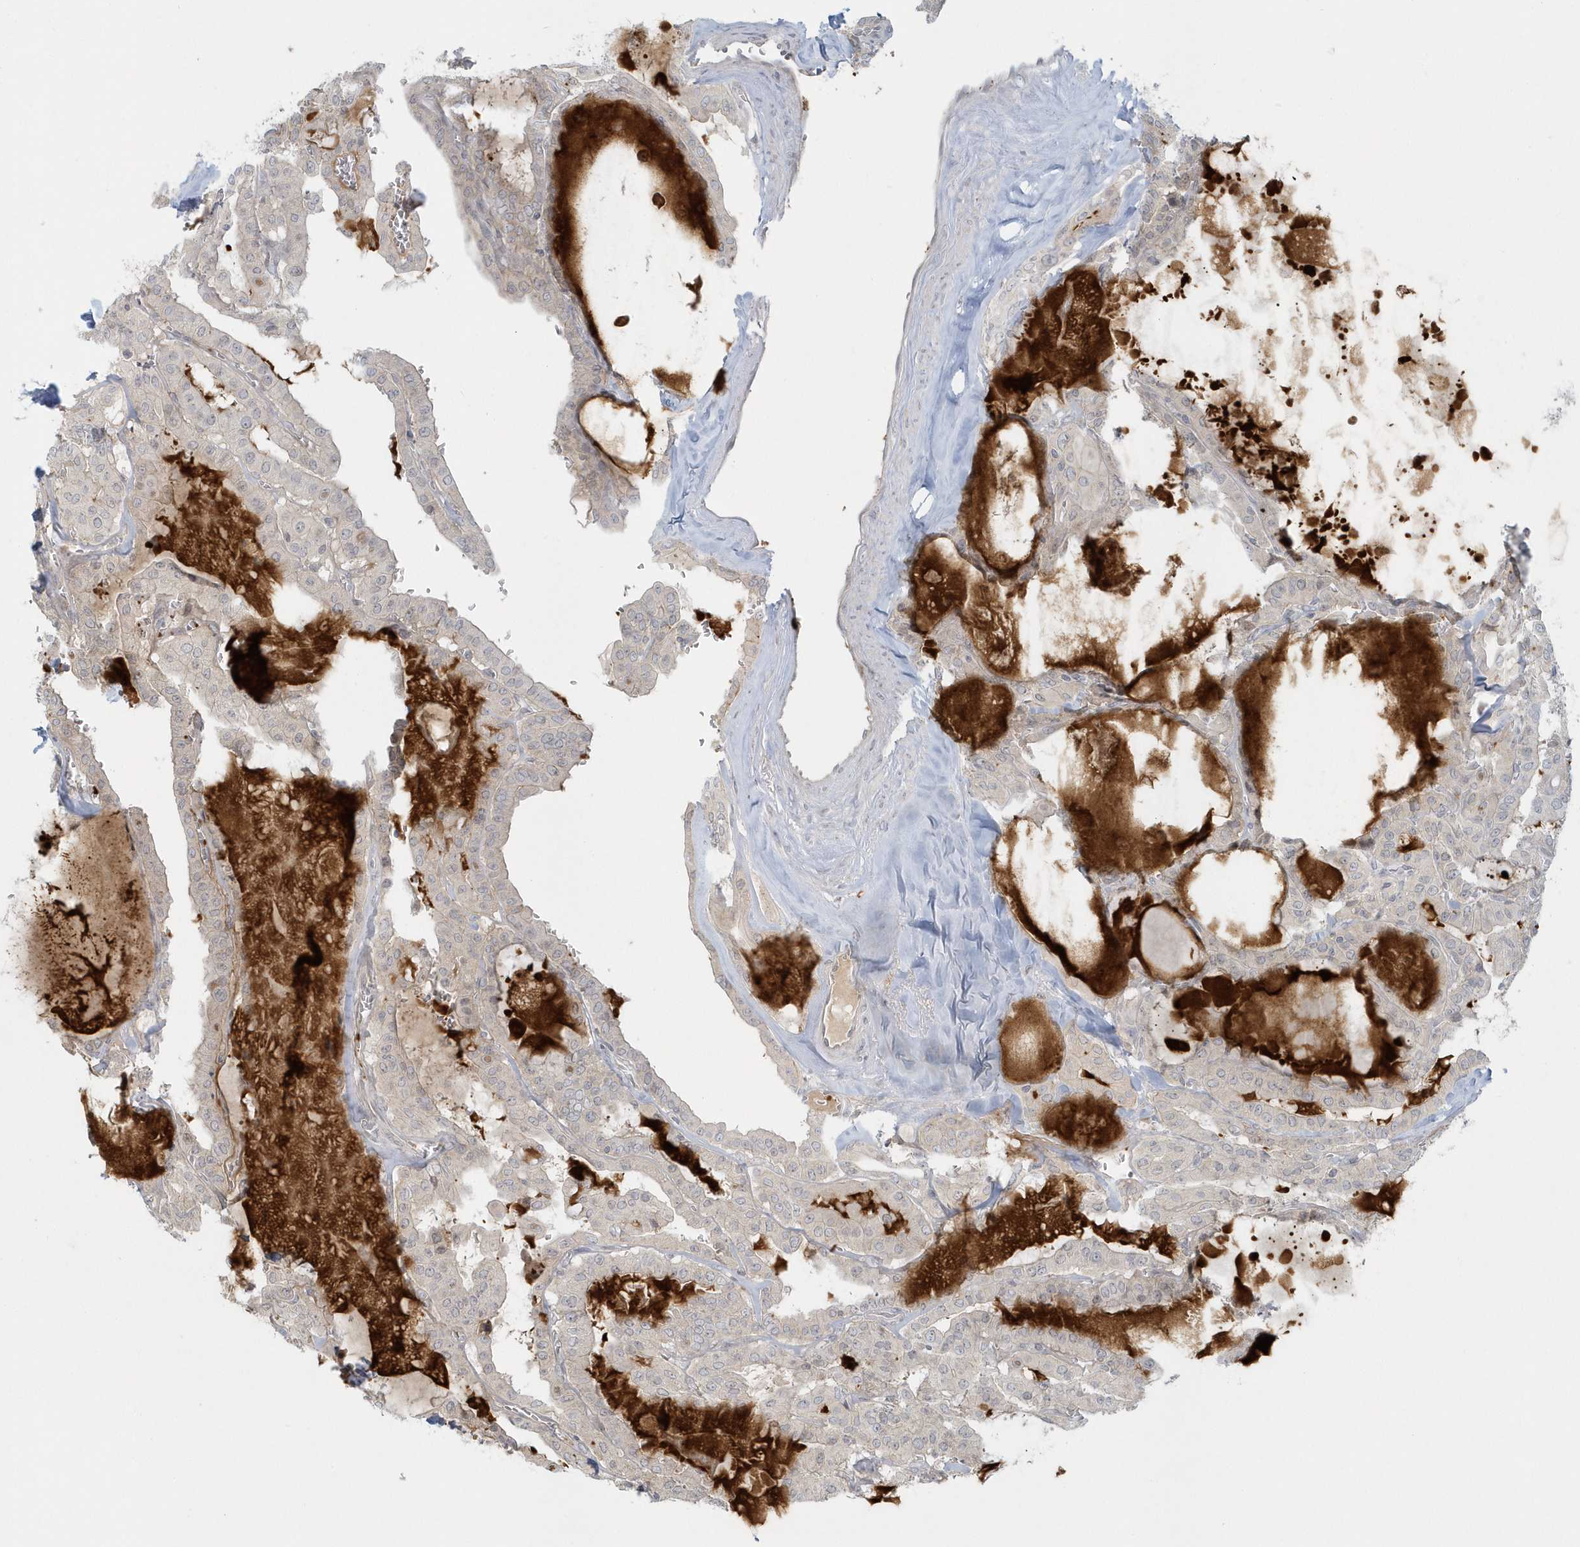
{"staining": {"intensity": "negative", "quantity": "none", "location": "none"}, "tissue": "thyroid cancer", "cell_type": "Tumor cells", "image_type": "cancer", "snomed": [{"axis": "morphology", "description": "Papillary adenocarcinoma, NOS"}, {"axis": "topography", "description": "Thyroid gland"}], "caption": "Thyroid cancer stained for a protein using immunohistochemistry demonstrates no staining tumor cells.", "gene": "BLTP3A", "patient": {"sex": "male", "age": 52}}